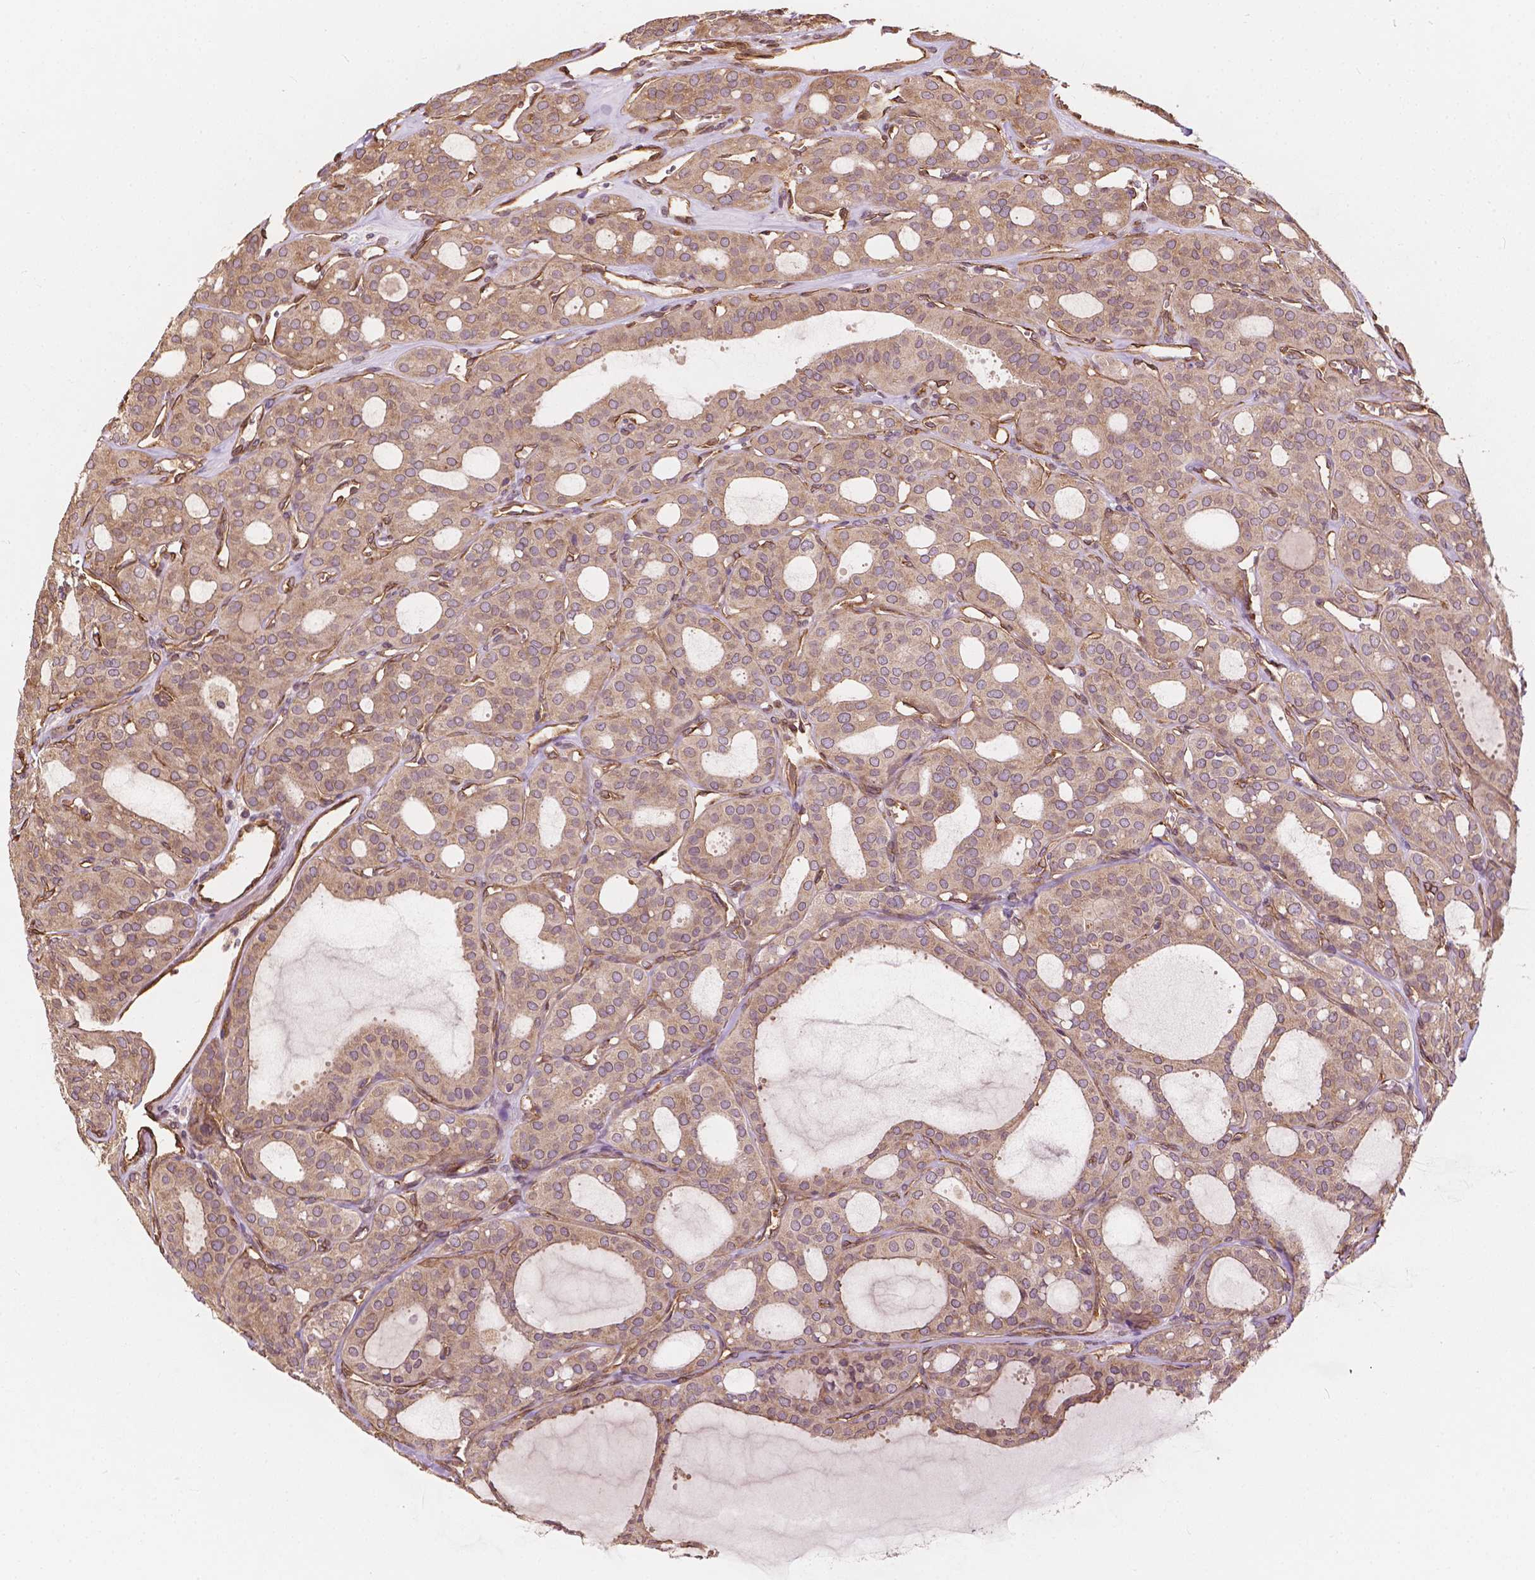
{"staining": {"intensity": "weak", "quantity": ">75%", "location": "cytoplasmic/membranous"}, "tissue": "thyroid cancer", "cell_type": "Tumor cells", "image_type": "cancer", "snomed": [{"axis": "morphology", "description": "Follicular adenoma carcinoma, NOS"}, {"axis": "topography", "description": "Thyroid gland"}], "caption": "A brown stain shows weak cytoplasmic/membranous positivity of a protein in thyroid cancer (follicular adenoma carcinoma) tumor cells. The protein is stained brown, and the nuclei are stained in blue (DAB (3,3'-diaminobenzidine) IHC with brightfield microscopy, high magnification).", "gene": "G3BP1", "patient": {"sex": "male", "age": 75}}